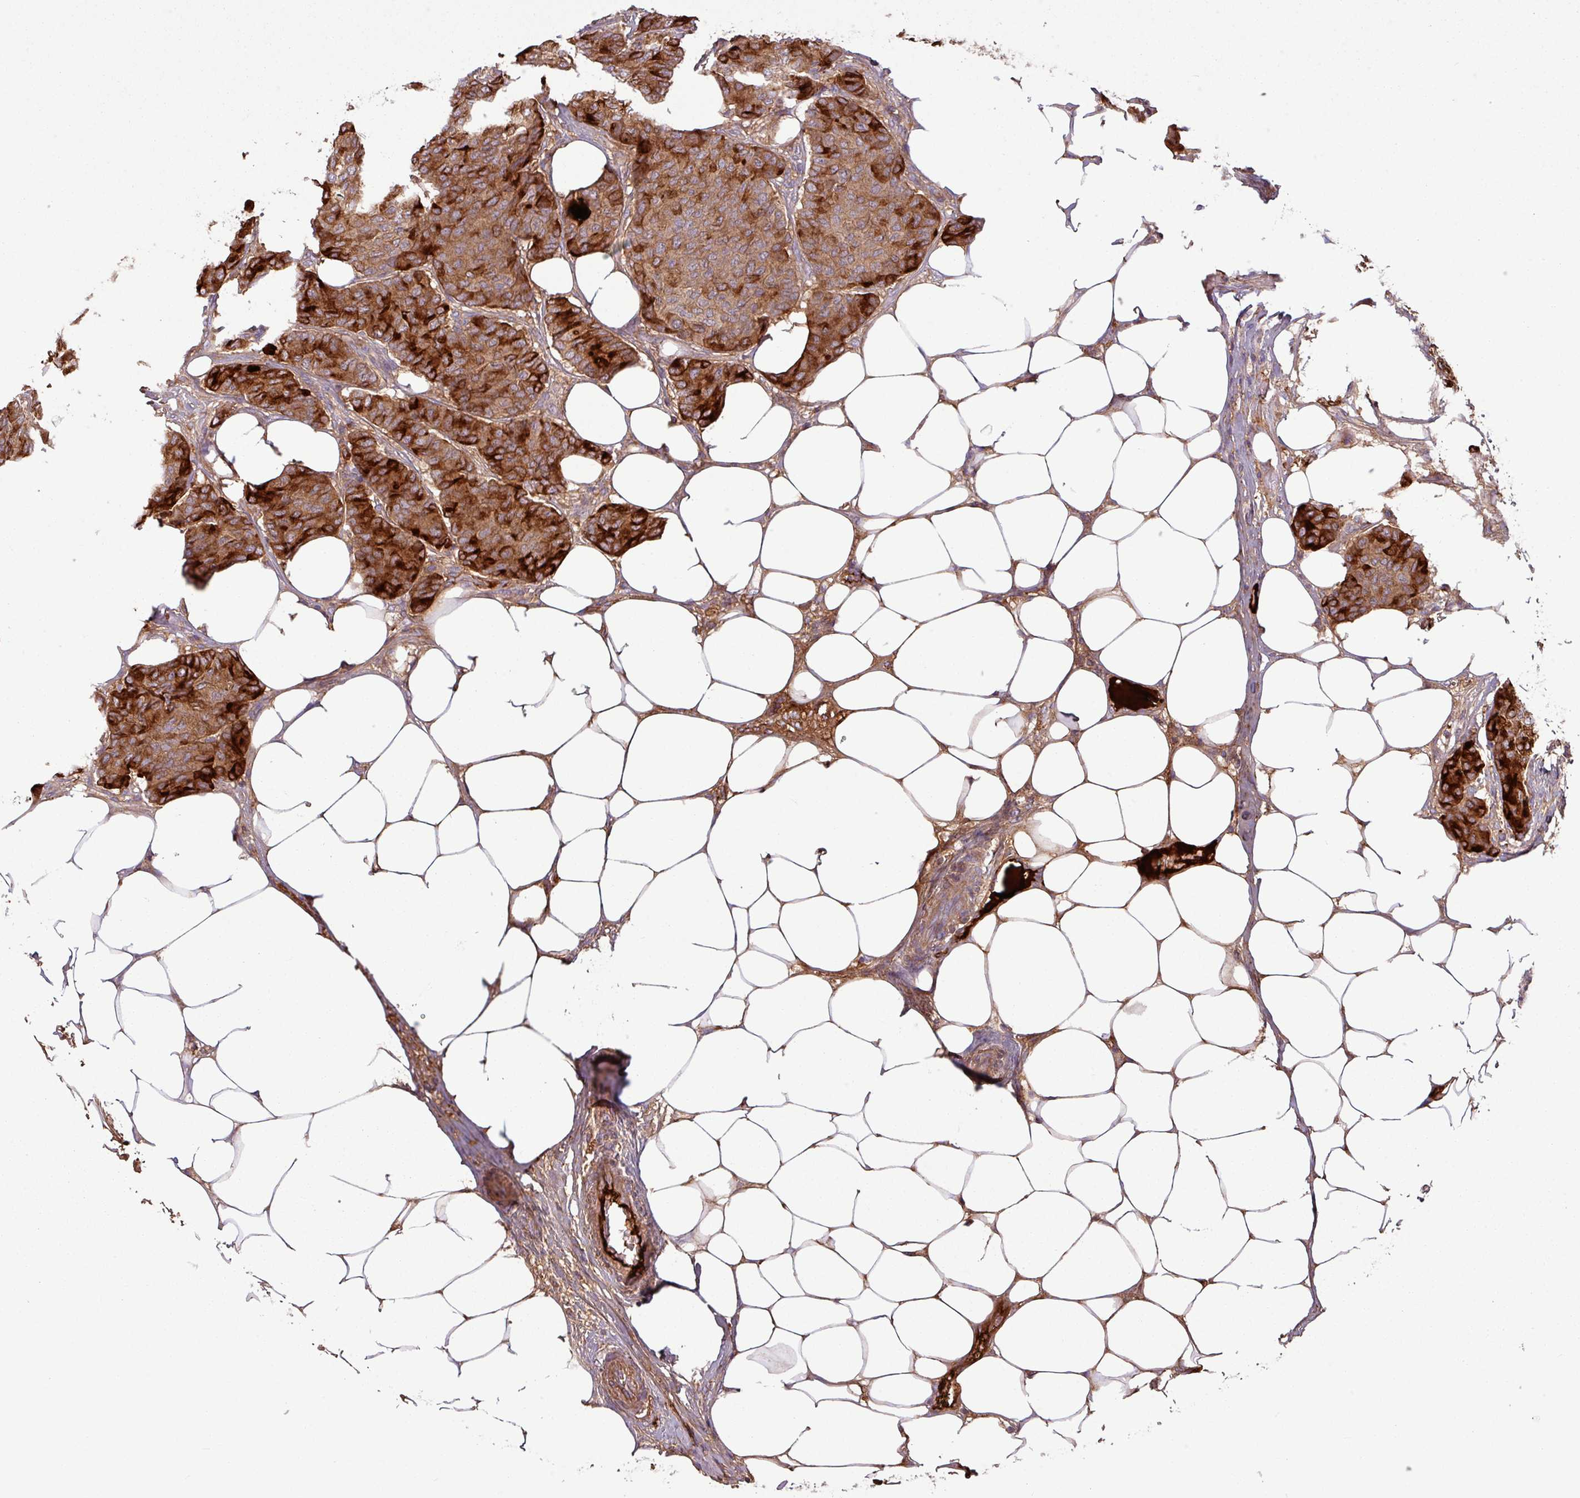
{"staining": {"intensity": "strong", "quantity": ">75%", "location": "cytoplasmic/membranous"}, "tissue": "breast cancer", "cell_type": "Tumor cells", "image_type": "cancer", "snomed": [{"axis": "morphology", "description": "Duct carcinoma"}, {"axis": "topography", "description": "Breast"}], "caption": "Brown immunohistochemical staining in human breast cancer displays strong cytoplasmic/membranous expression in about >75% of tumor cells.", "gene": "C4B", "patient": {"sex": "female", "age": 75}}